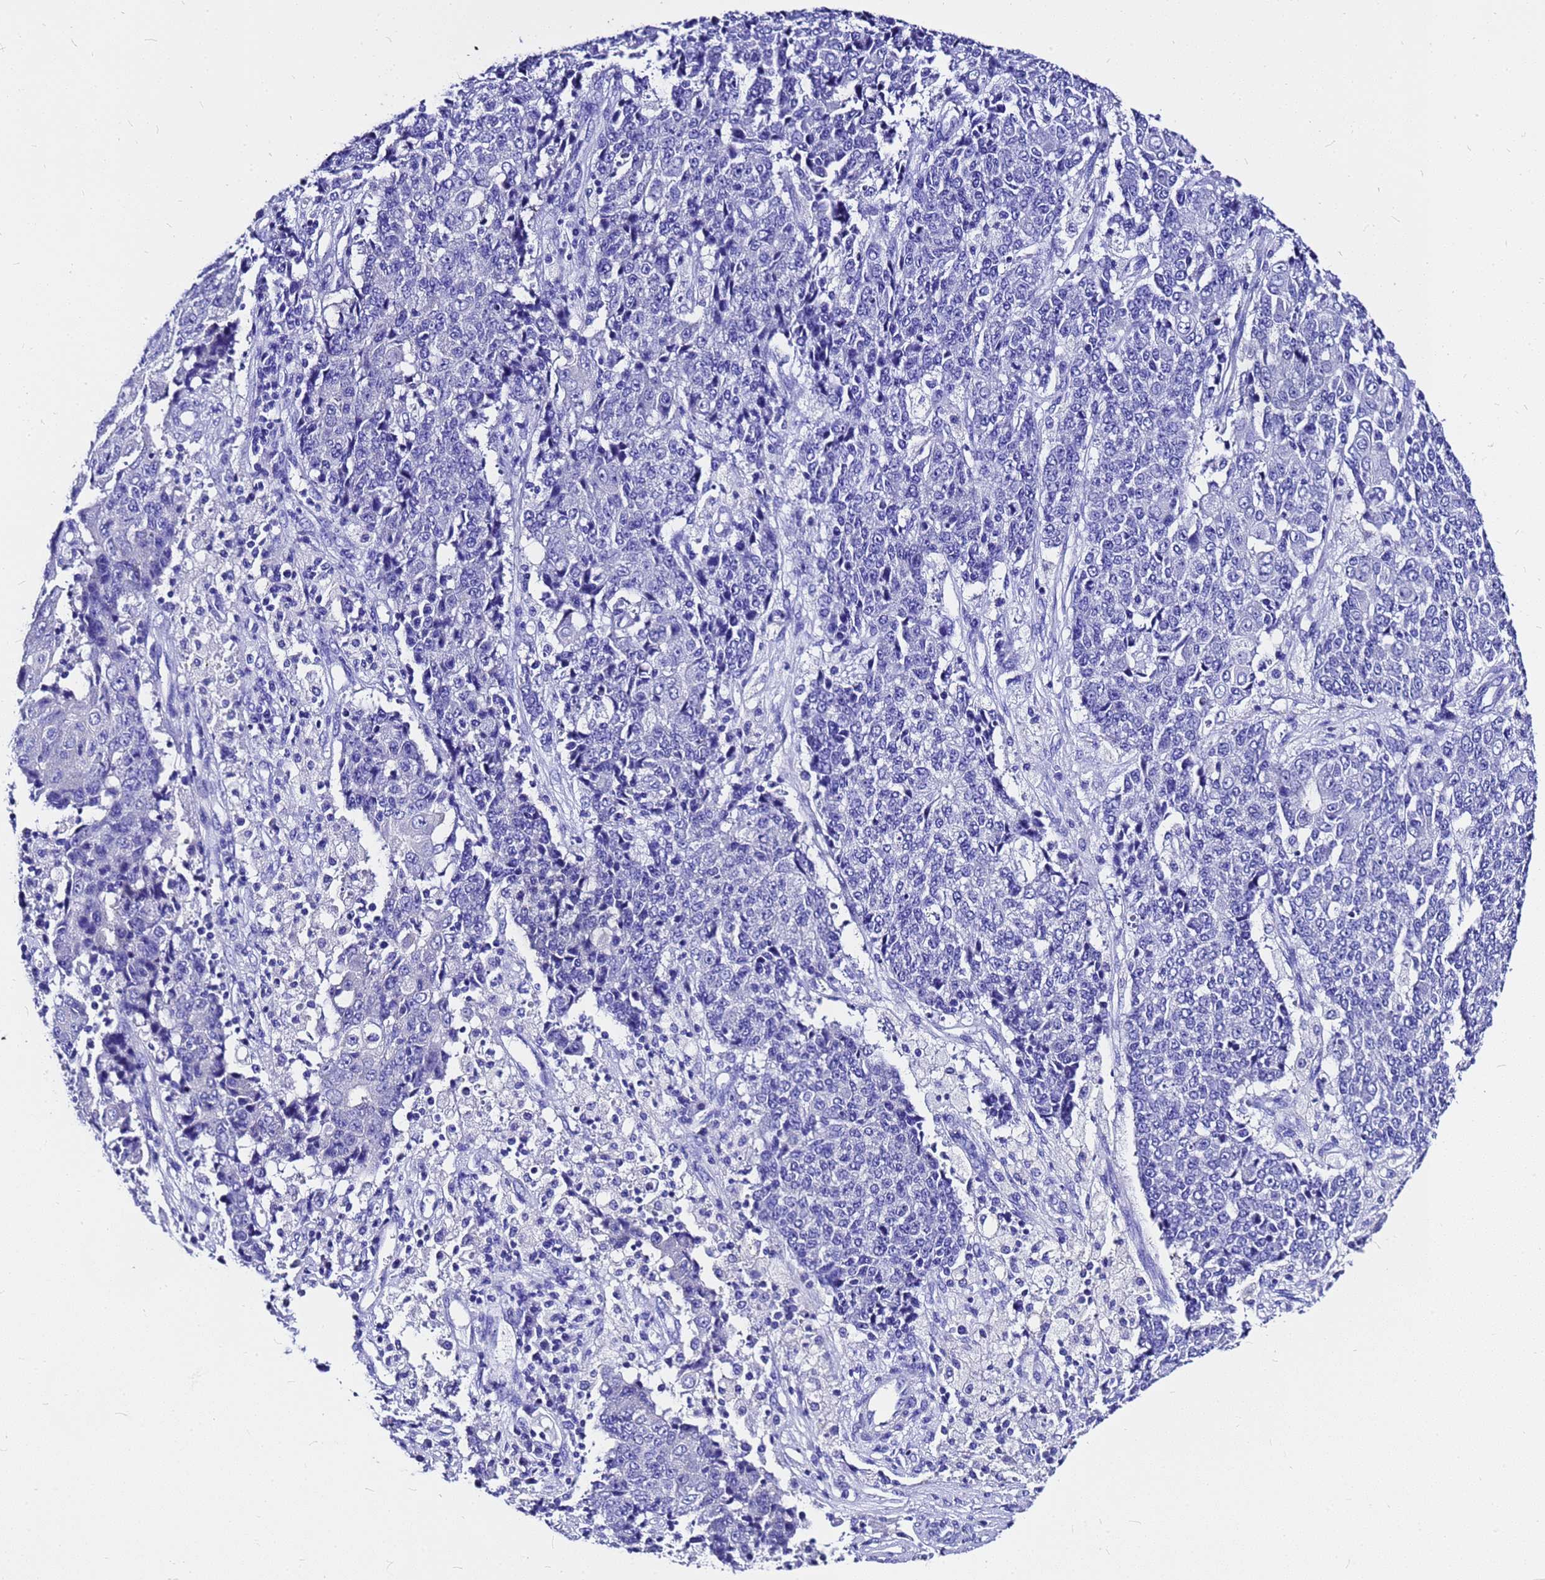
{"staining": {"intensity": "negative", "quantity": "none", "location": "none"}, "tissue": "ovarian cancer", "cell_type": "Tumor cells", "image_type": "cancer", "snomed": [{"axis": "morphology", "description": "Carcinoma, endometroid"}, {"axis": "topography", "description": "Ovary"}], "caption": "Ovarian endometroid carcinoma was stained to show a protein in brown. There is no significant positivity in tumor cells.", "gene": "HERC4", "patient": {"sex": "female", "age": 42}}